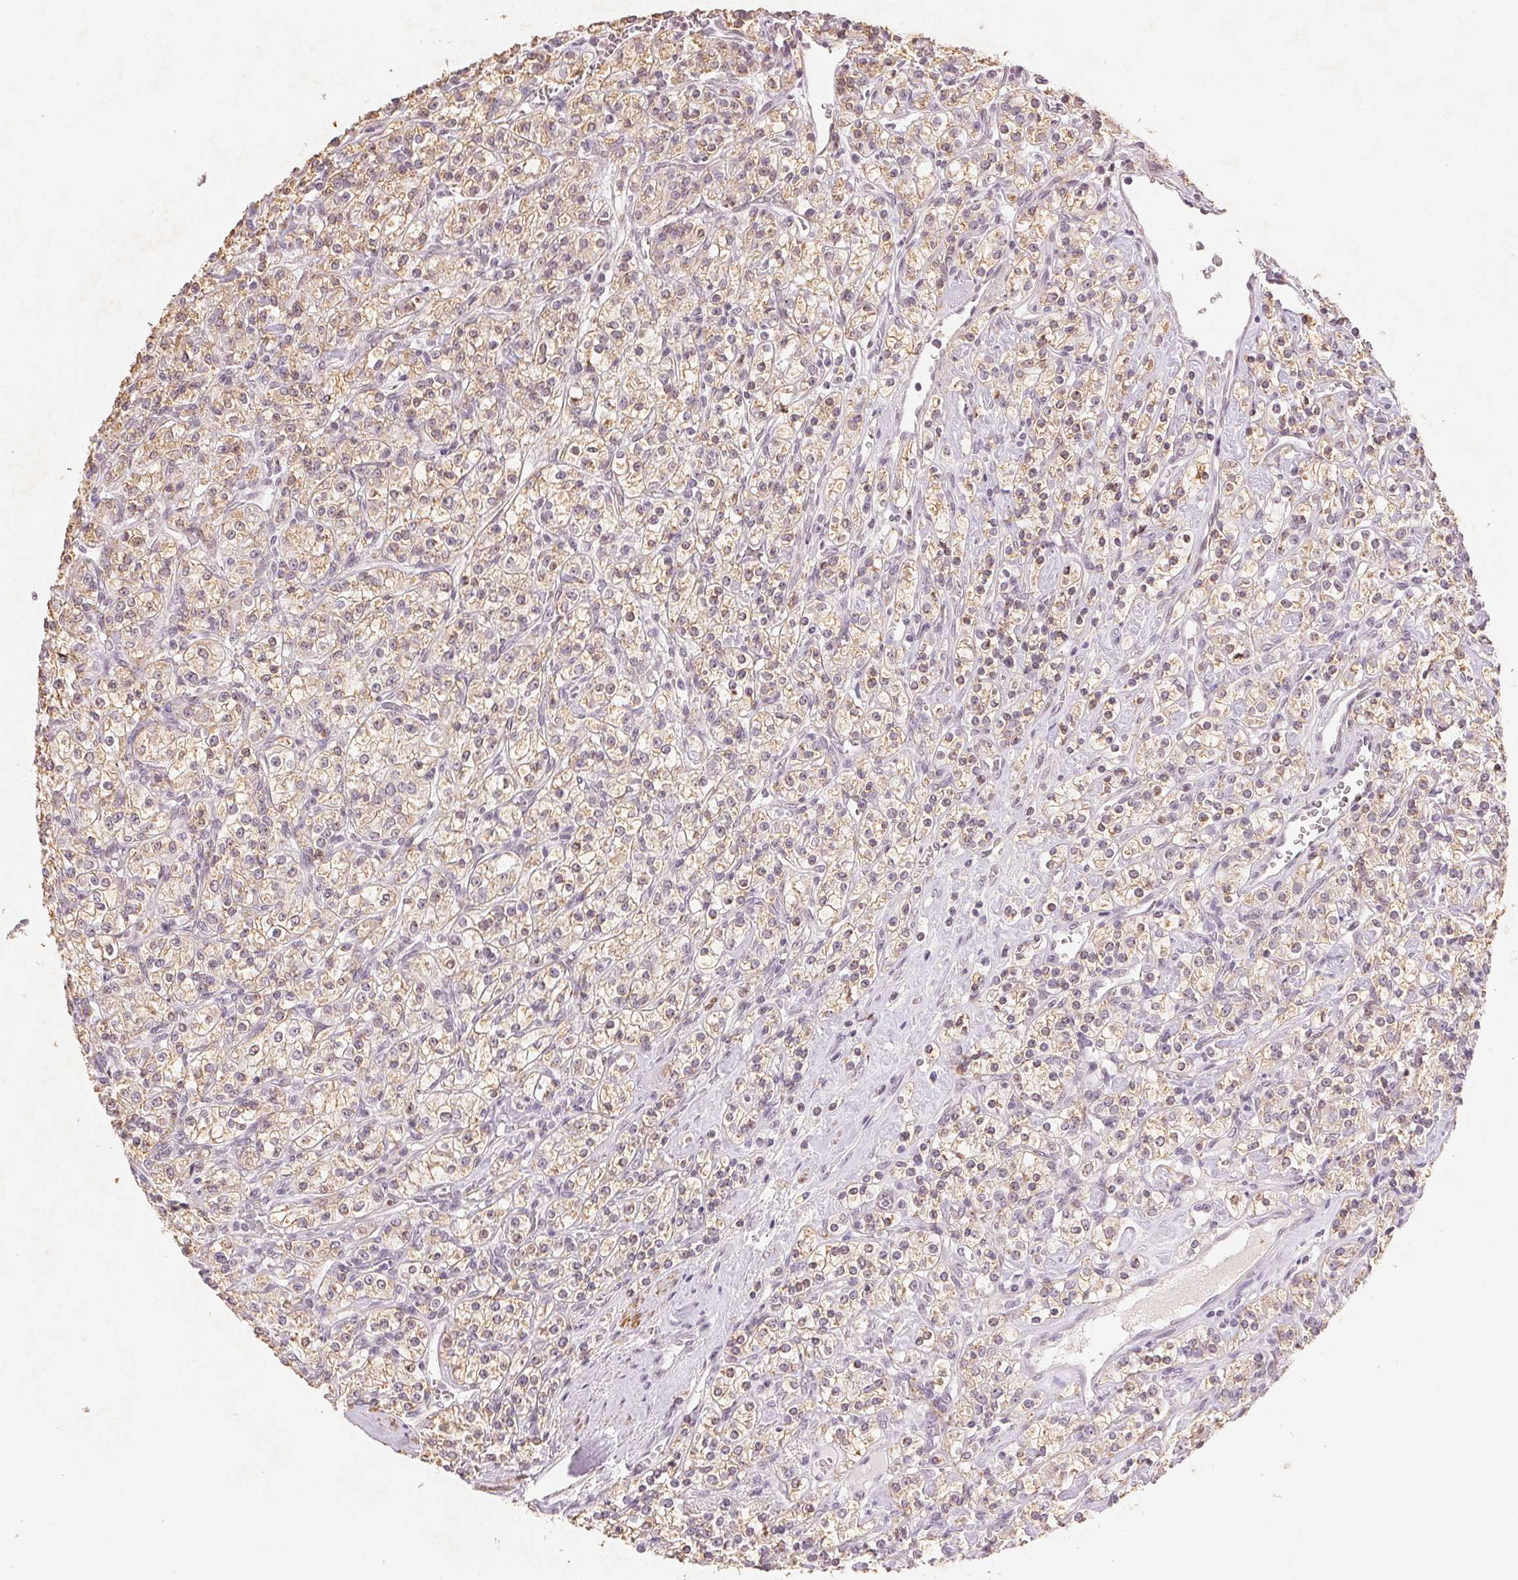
{"staining": {"intensity": "weak", "quantity": ">75%", "location": "cytoplasmic/membranous,nuclear"}, "tissue": "renal cancer", "cell_type": "Tumor cells", "image_type": "cancer", "snomed": [{"axis": "morphology", "description": "Adenocarcinoma, NOS"}, {"axis": "topography", "description": "Kidney"}], "caption": "Tumor cells demonstrate low levels of weak cytoplasmic/membranous and nuclear positivity in approximately >75% of cells in human adenocarcinoma (renal). The protein of interest is shown in brown color, while the nuclei are stained blue.", "gene": "SMTN", "patient": {"sex": "male", "age": 77}}